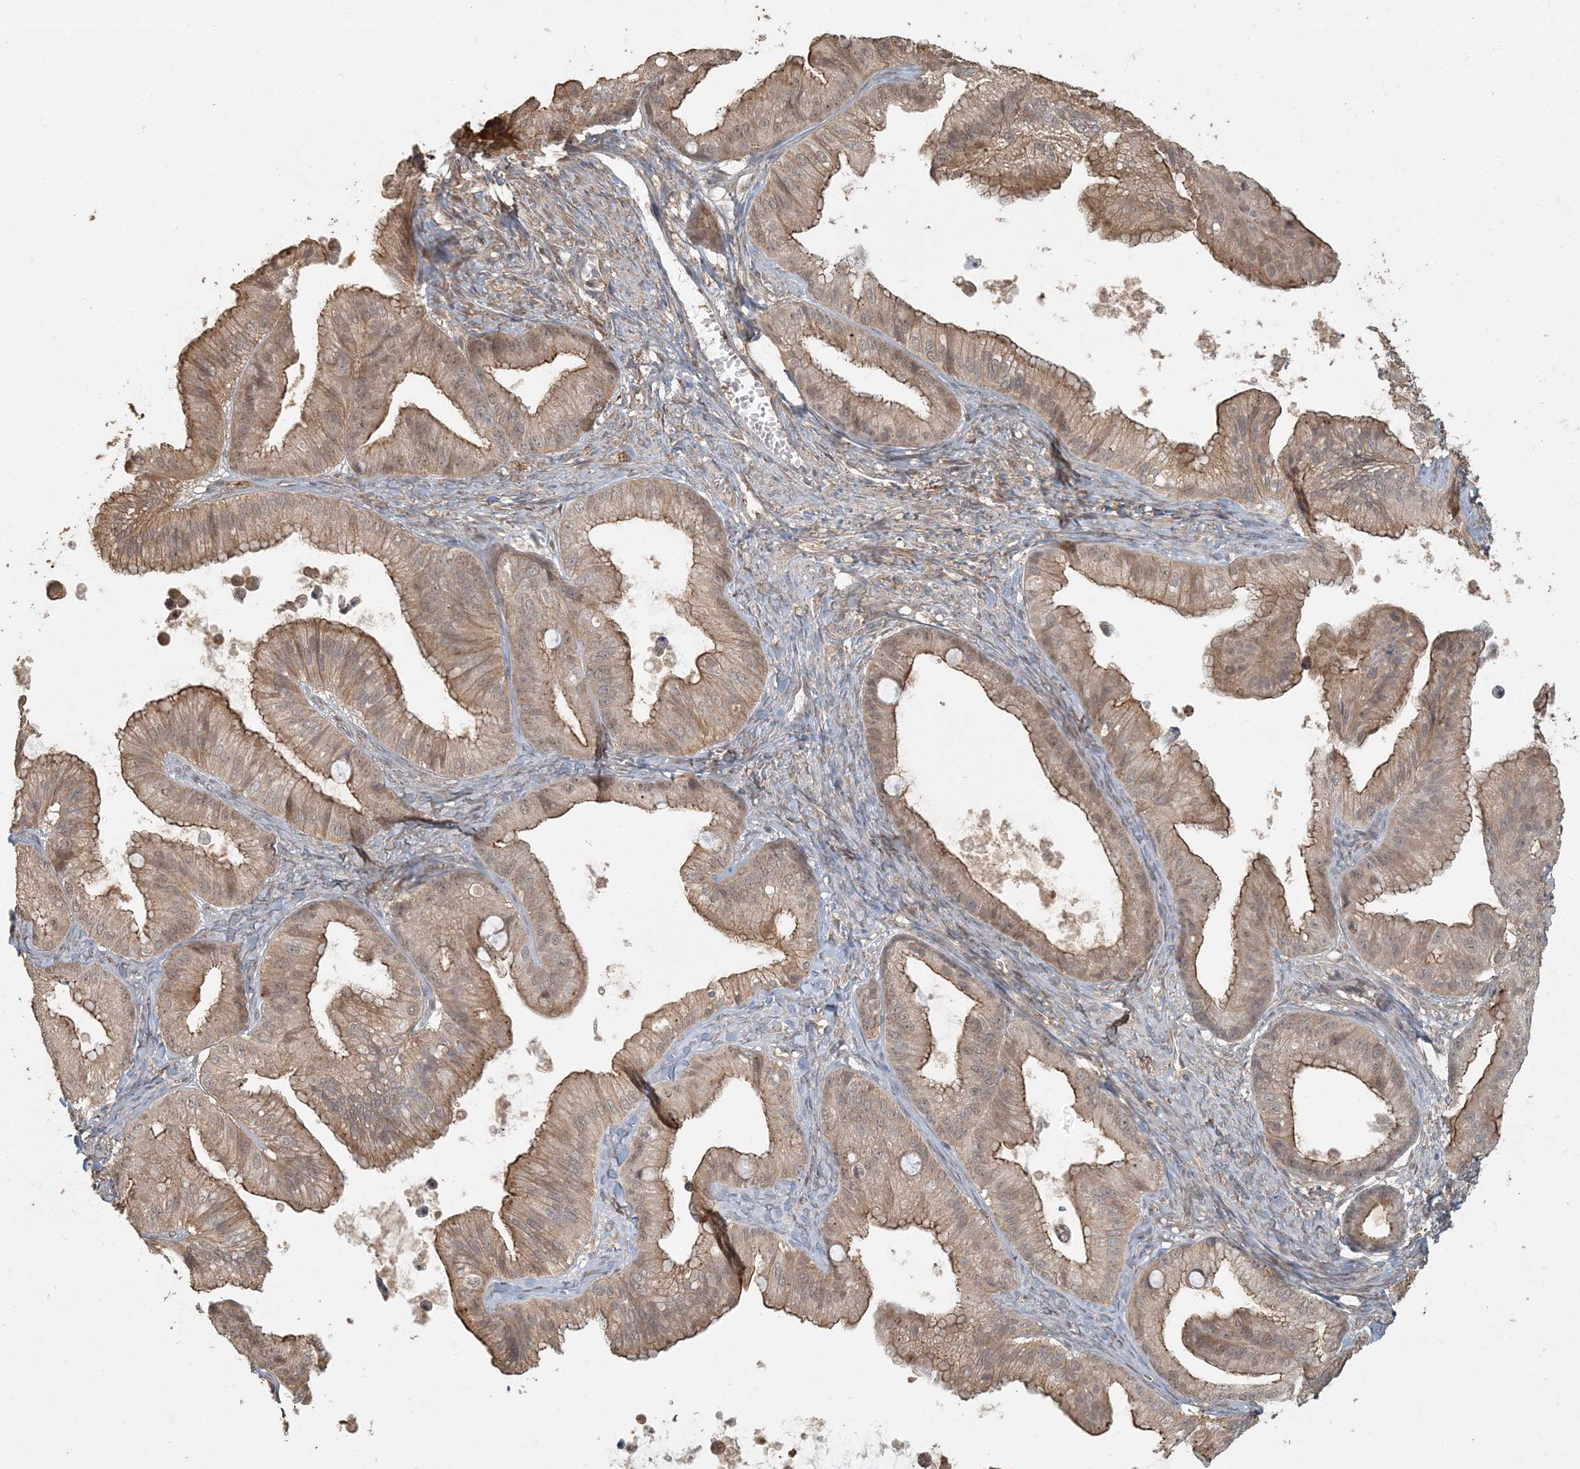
{"staining": {"intensity": "moderate", "quantity": ">75%", "location": "cytoplasmic/membranous"}, "tissue": "ovarian cancer", "cell_type": "Tumor cells", "image_type": "cancer", "snomed": [{"axis": "morphology", "description": "Cystadenocarcinoma, mucinous, NOS"}, {"axis": "topography", "description": "Ovary"}], "caption": "DAB (3,3'-diaminobenzidine) immunohistochemical staining of human ovarian mucinous cystadenocarcinoma displays moderate cytoplasmic/membranous protein positivity in about >75% of tumor cells.", "gene": "AK9", "patient": {"sex": "female", "age": 71}}